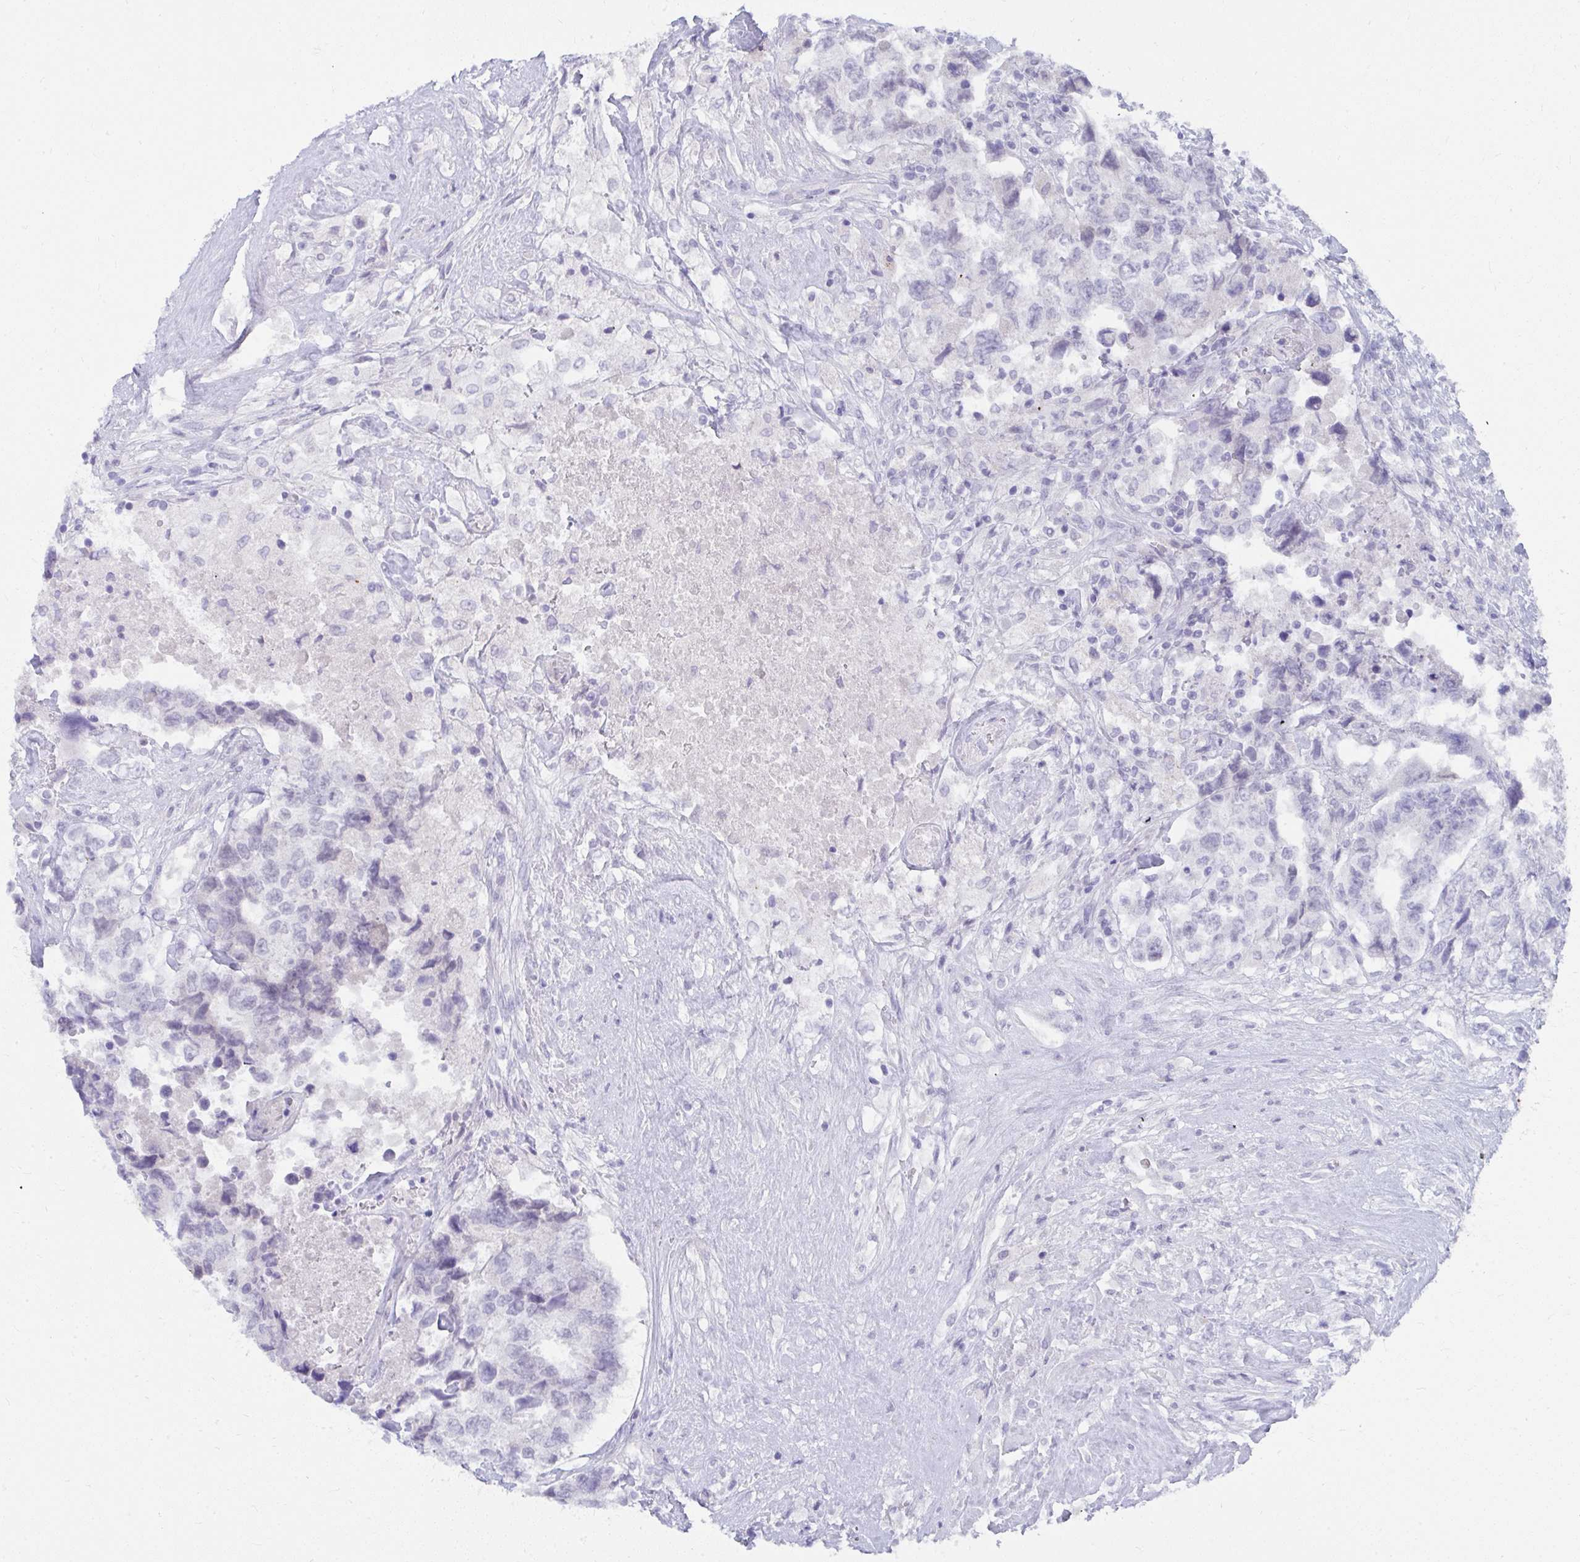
{"staining": {"intensity": "negative", "quantity": "none", "location": "none"}, "tissue": "testis cancer", "cell_type": "Tumor cells", "image_type": "cancer", "snomed": [{"axis": "morphology", "description": "Carcinoma, Embryonal, NOS"}, {"axis": "topography", "description": "Testis"}], "caption": "Tumor cells are negative for protein expression in human testis cancer (embryonal carcinoma). (Brightfield microscopy of DAB (3,3'-diaminobenzidine) immunohistochemistry at high magnification).", "gene": "UGT3A2", "patient": {"sex": "male", "age": 24}}